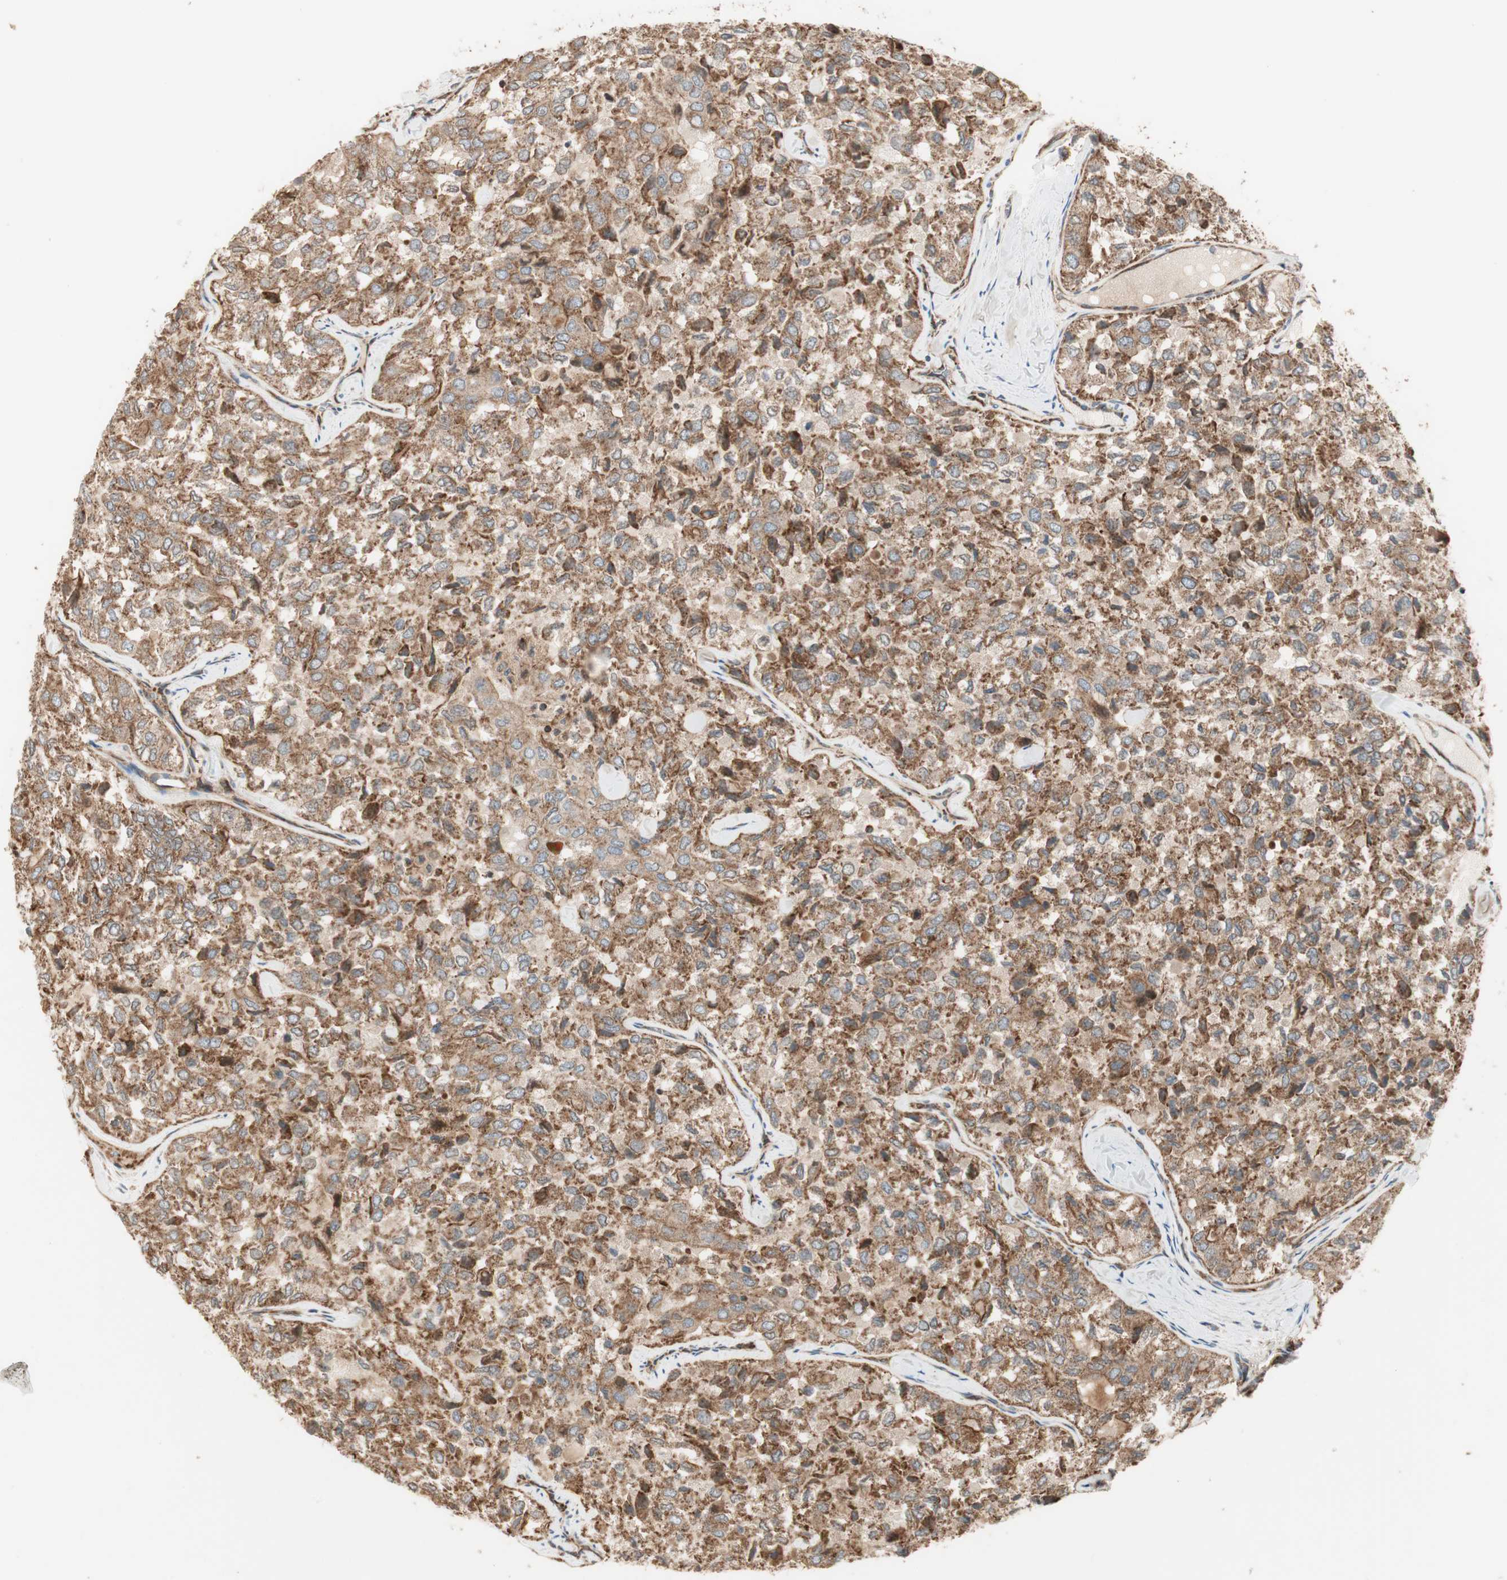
{"staining": {"intensity": "moderate", "quantity": ">75%", "location": "cytoplasmic/membranous"}, "tissue": "thyroid cancer", "cell_type": "Tumor cells", "image_type": "cancer", "snomed": [{"axis": "morphology", "description": "Follicular adenoma carcinoma, NOS"}, {"axis": "topography", "description": "Thyroid gland"}], "caption": "Human thyroid follicular adenoma carcinoma stained with a brown dye reveals moderate cytoplasmic/membranous positive positivity in approximately >75% of tumor cells.", "gene": "CTTNBP2NL", "patient": {"sex": "male", "age": 75}}